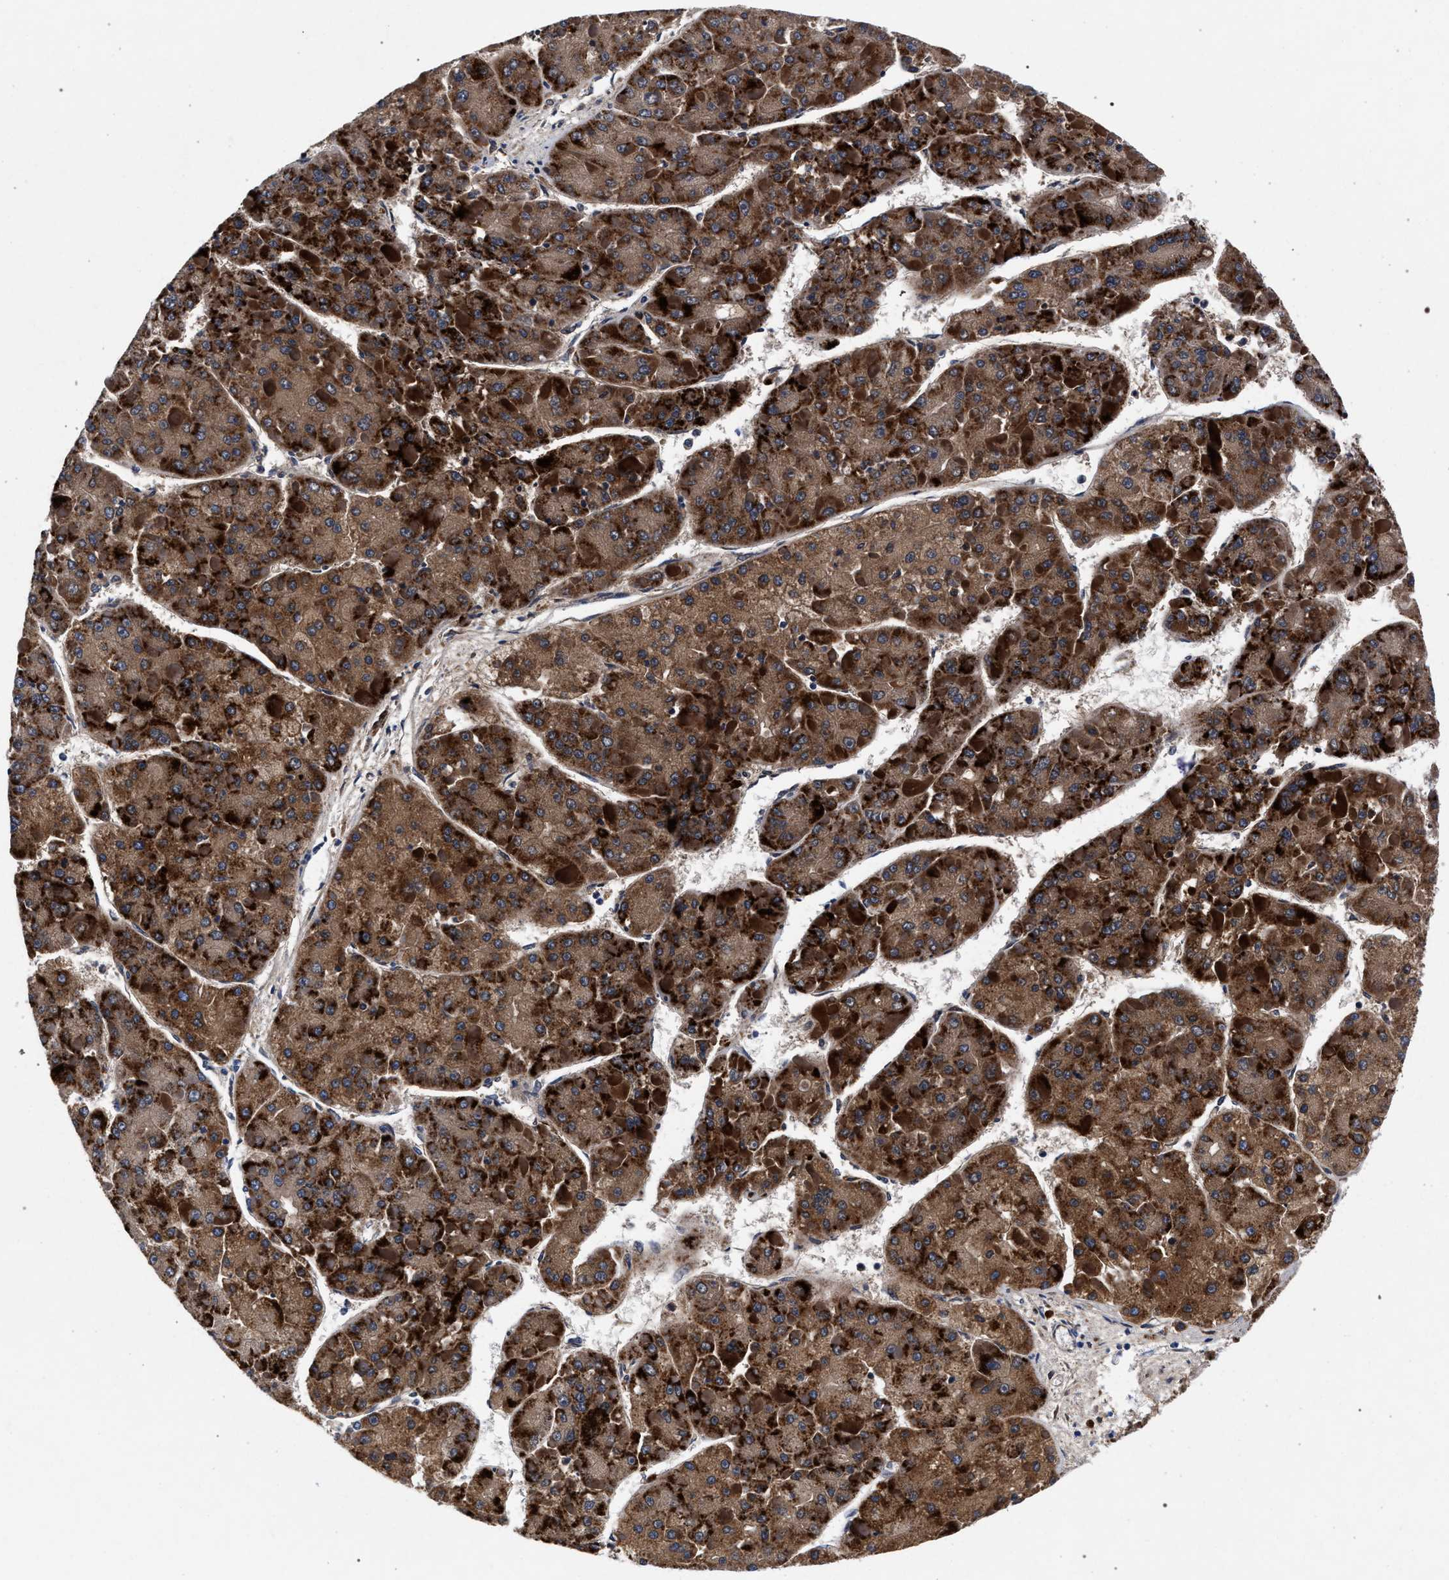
{"staining": {"intensity": "strong", "quantity": ">75%", "location": "cytoplasmic/membranous"}, "tissue": "liver cancer", "cell_type": "Tumor cells", "image_type": "cancer", "snomed": [{"axis": "morphology", "description": "Carcinoma, Hepatocellular, NOS"}, {"axis": "topography", "description": "Liver"}], "caption": "IHC (DAB) staining of liver hepatocellular carcinoma reveals strong cytoplasmic/membranous protein expression in about >75% of tumor cells.", "gene": "ACOX1", "patient": {"sex": "female", "age": 73}}